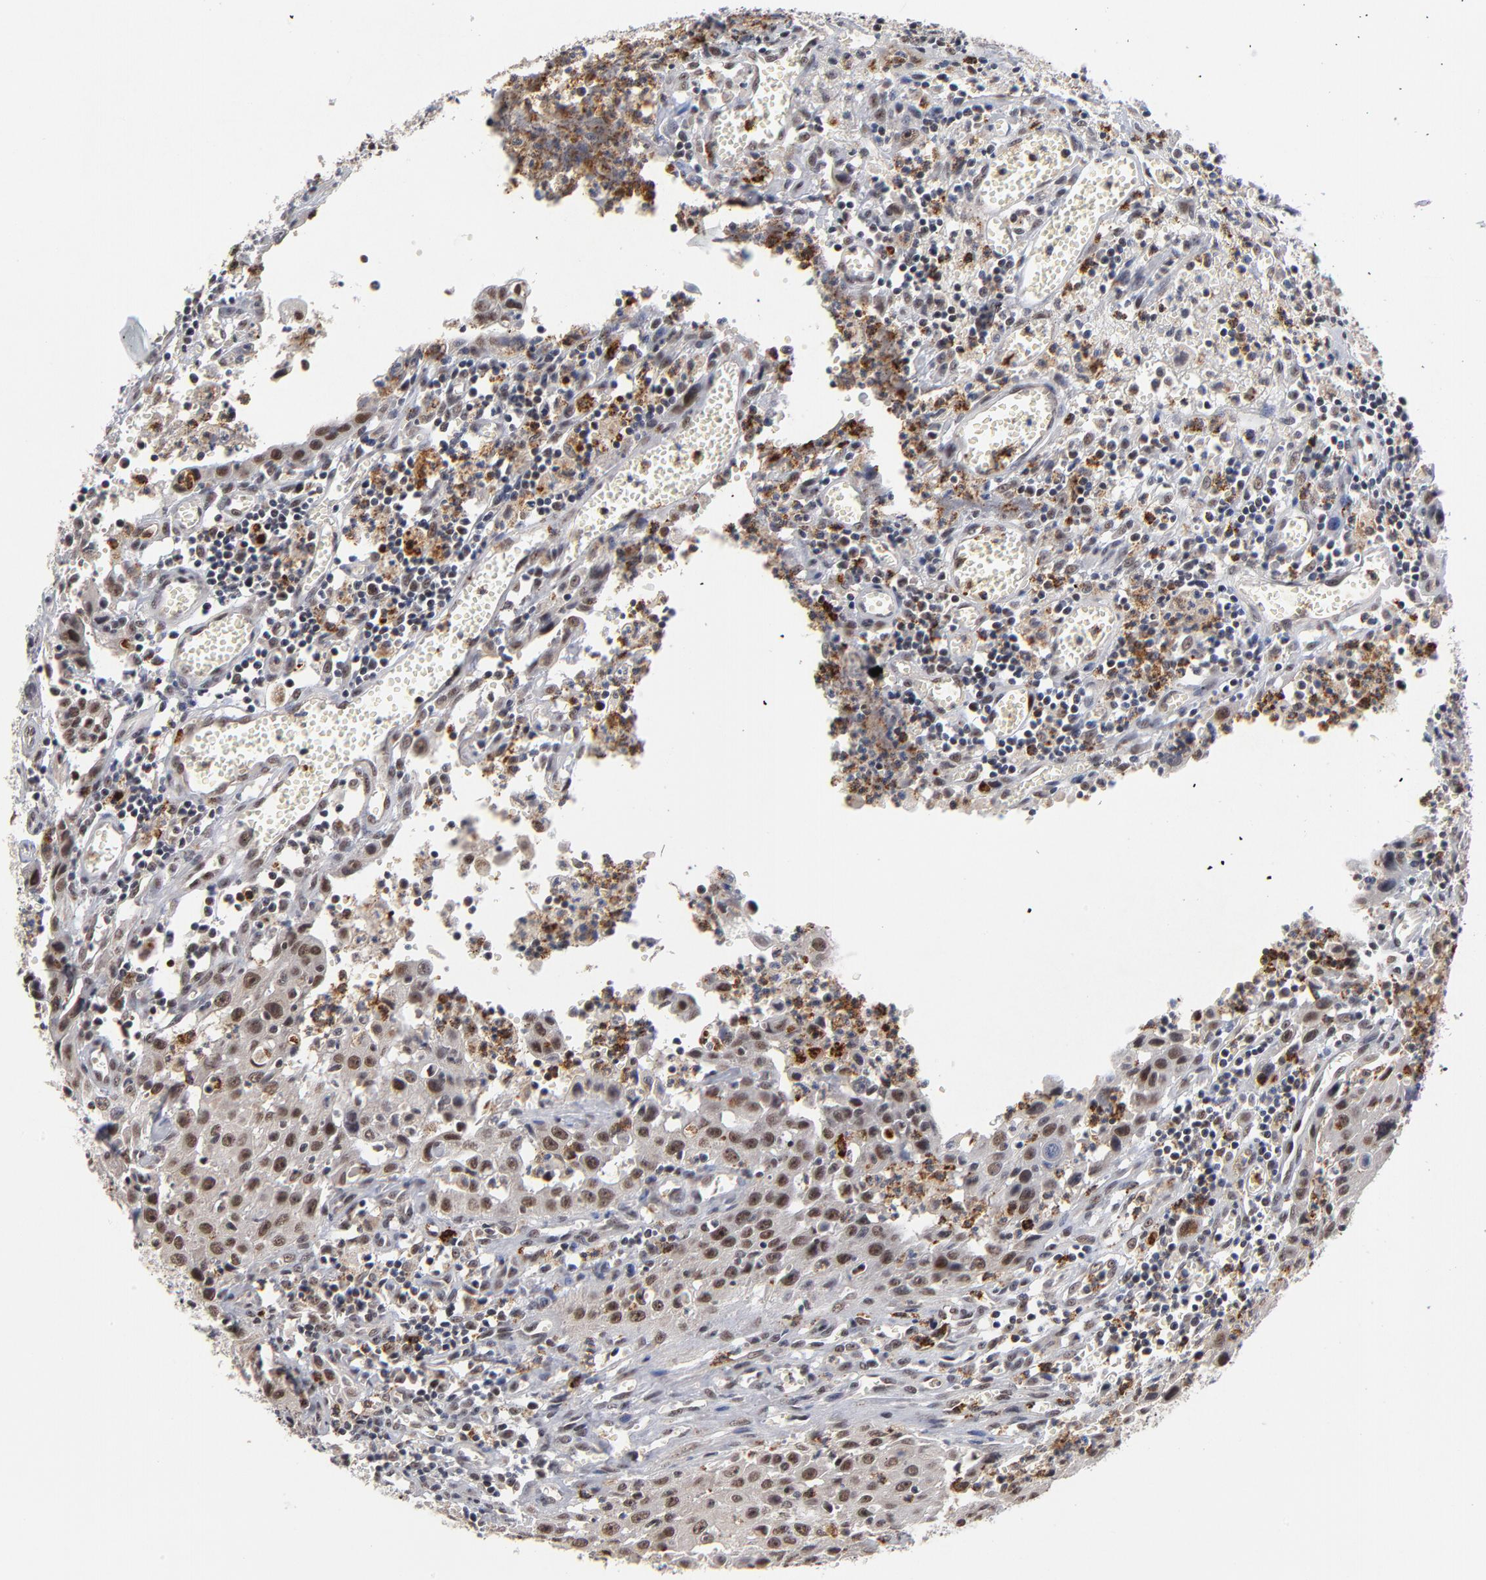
{"staining": {"intensity": "moderate", "quantity": ">75%", "location": "cytoplasmic/membranous,nuclear"}, "tissue": "urothelial cancer", "cell_type": "Tumor cells", "image_type": "cancer", "snomed": [{"axis": "morphology", "description": "Urothelial carcinoma, High grade"}, {"axis": "topography", "description": "Urinary bladder"}], "caption": "IHC of urothelial cancer exhibits medium levels of moderate cytoplasmic/membranous and nuclear positivity in about >75% of tumor cells. IHC stains the protein in brown and the nuclei are stained blue.", "gene": "ZNF419", "patient": {"sex": "male", "age": 66}}